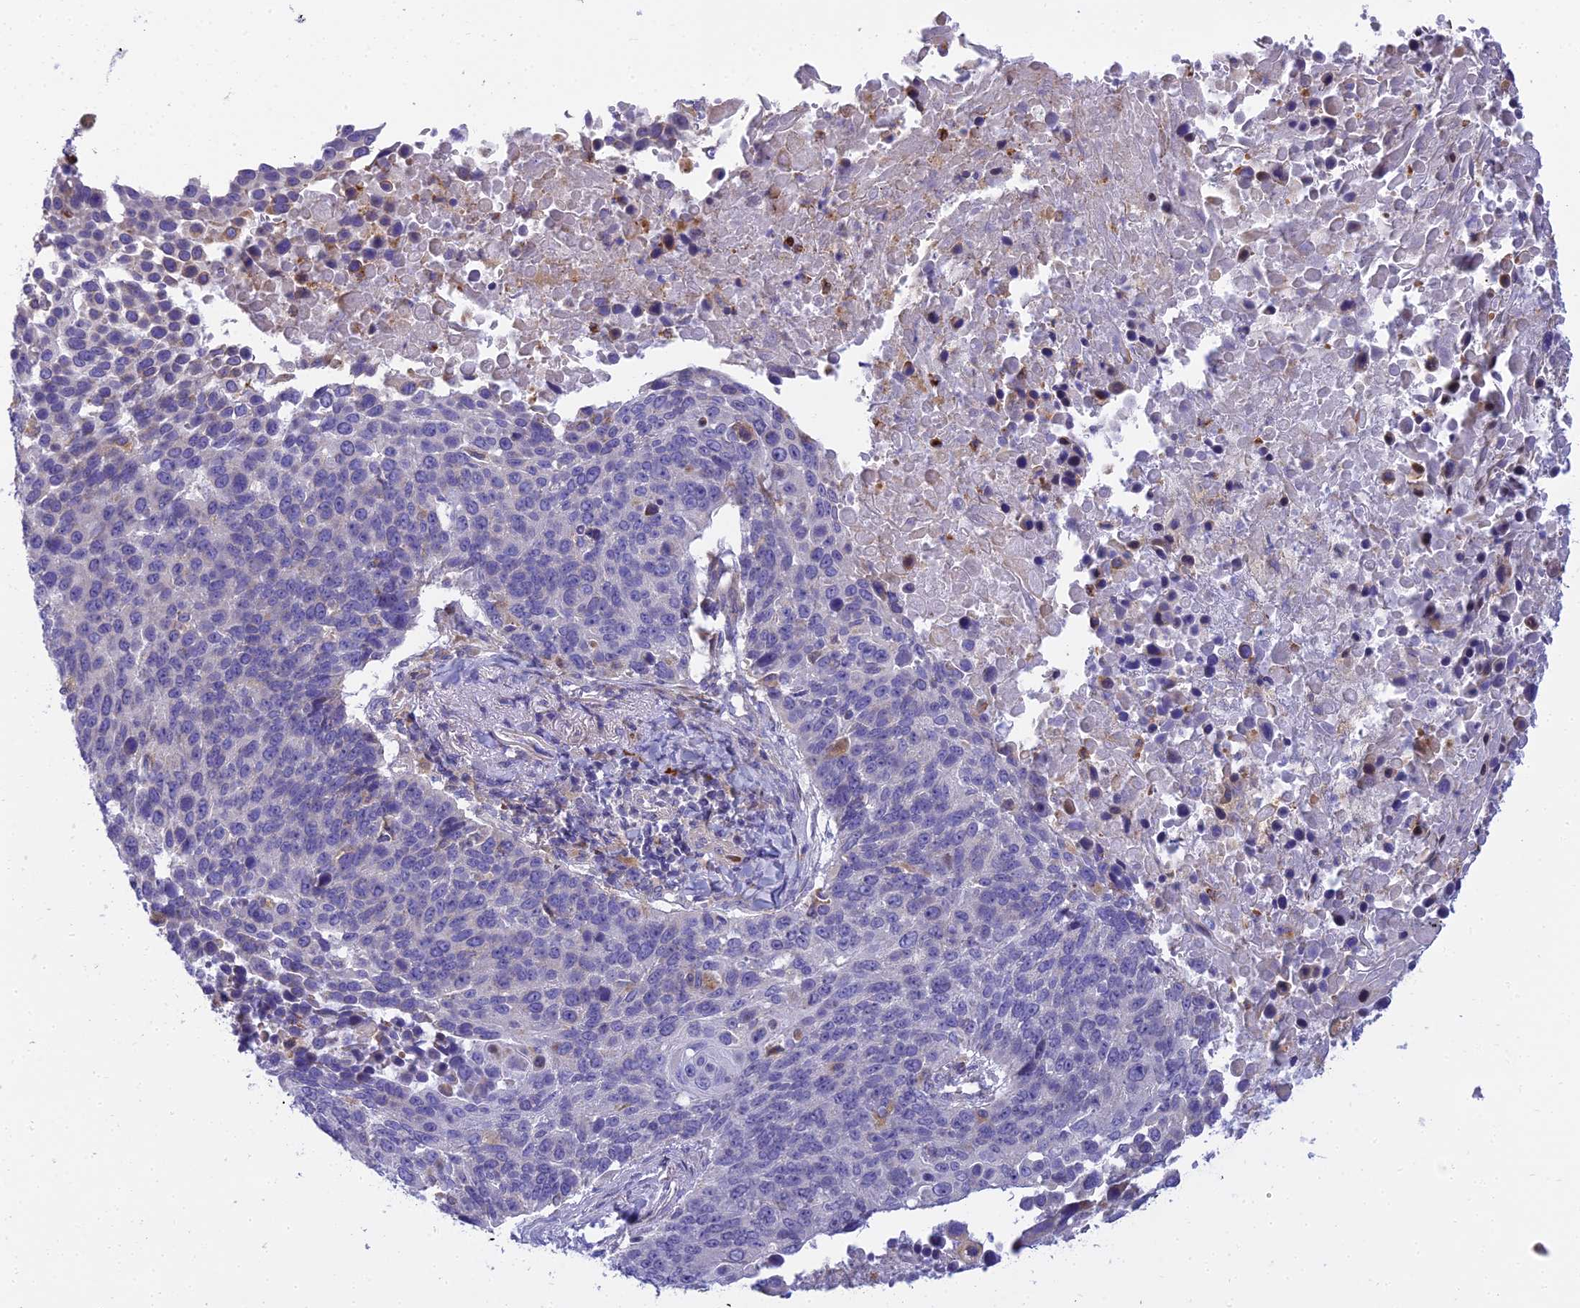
{"staining": {"intensity": "negative", "quantity": "none", "location": "none"}, "tissue": "lung cancer", "cell_type": "Tumor cells", "image_type": "cancer", "snomed": [{"axis": "morphology", "description": "Normal tissue, NOS"}, {"axis": "morphology", "description": "Squamous cell carcinoma, NOS"}, {"axis": "topography", "description": "Lymph node"}, {"axis": "topography", "description": "Lung"}], "caption": "DAB (3,3'-diaminobenzidine) immunohistochemical staining of lung cancer exhibits no significant positivity in tumor cells.", "gene": "CLCN7", "patient": {"sex": "male", "age": 66}}